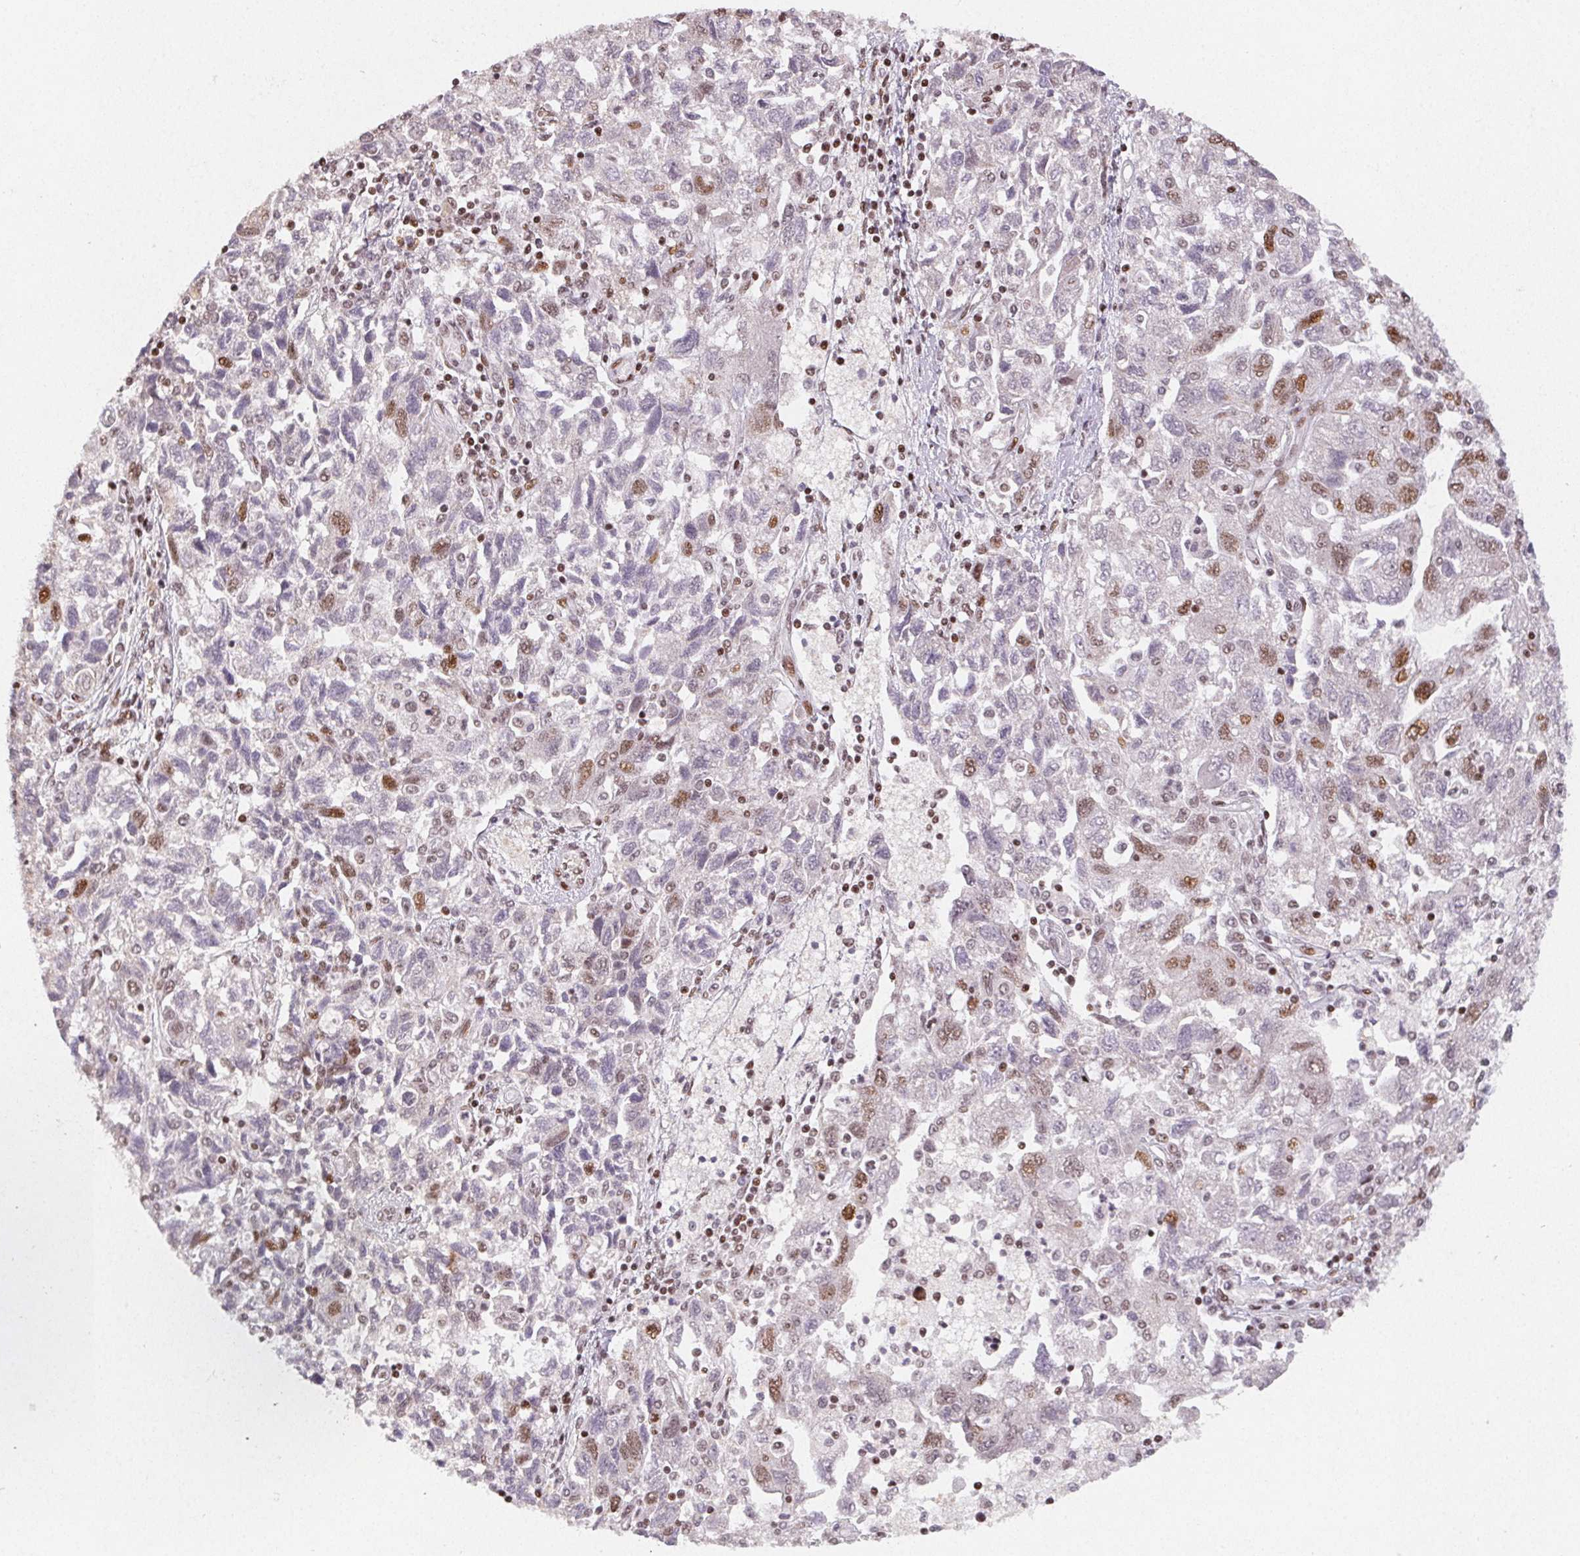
{"staining": {"intensity": "moderate", "quantity": "<25%", "location": "nuclear"}, "tissue": "ovarian cancer", "cell_type": "Tumor cells", "image_type": "cancer", "snomed": [{"axis": "morphology", "description": "Carcinoma, NOS"}, {"axis": "morphology", "description": "Cystadenocarcinoma, serous, NOS"}, {"axis": "topography", "description": "Ovary"}], "caption": "Moderate nuclear staining is identified in about <25% of tumor cells in ovarian carcinoma. (DAB (3,3'-diaminobenzidine) IHC, brown staining for protein, blue staining for nuclei).", "gene": "KMT2A", "patient": {"sex": "female", "age": 69}}